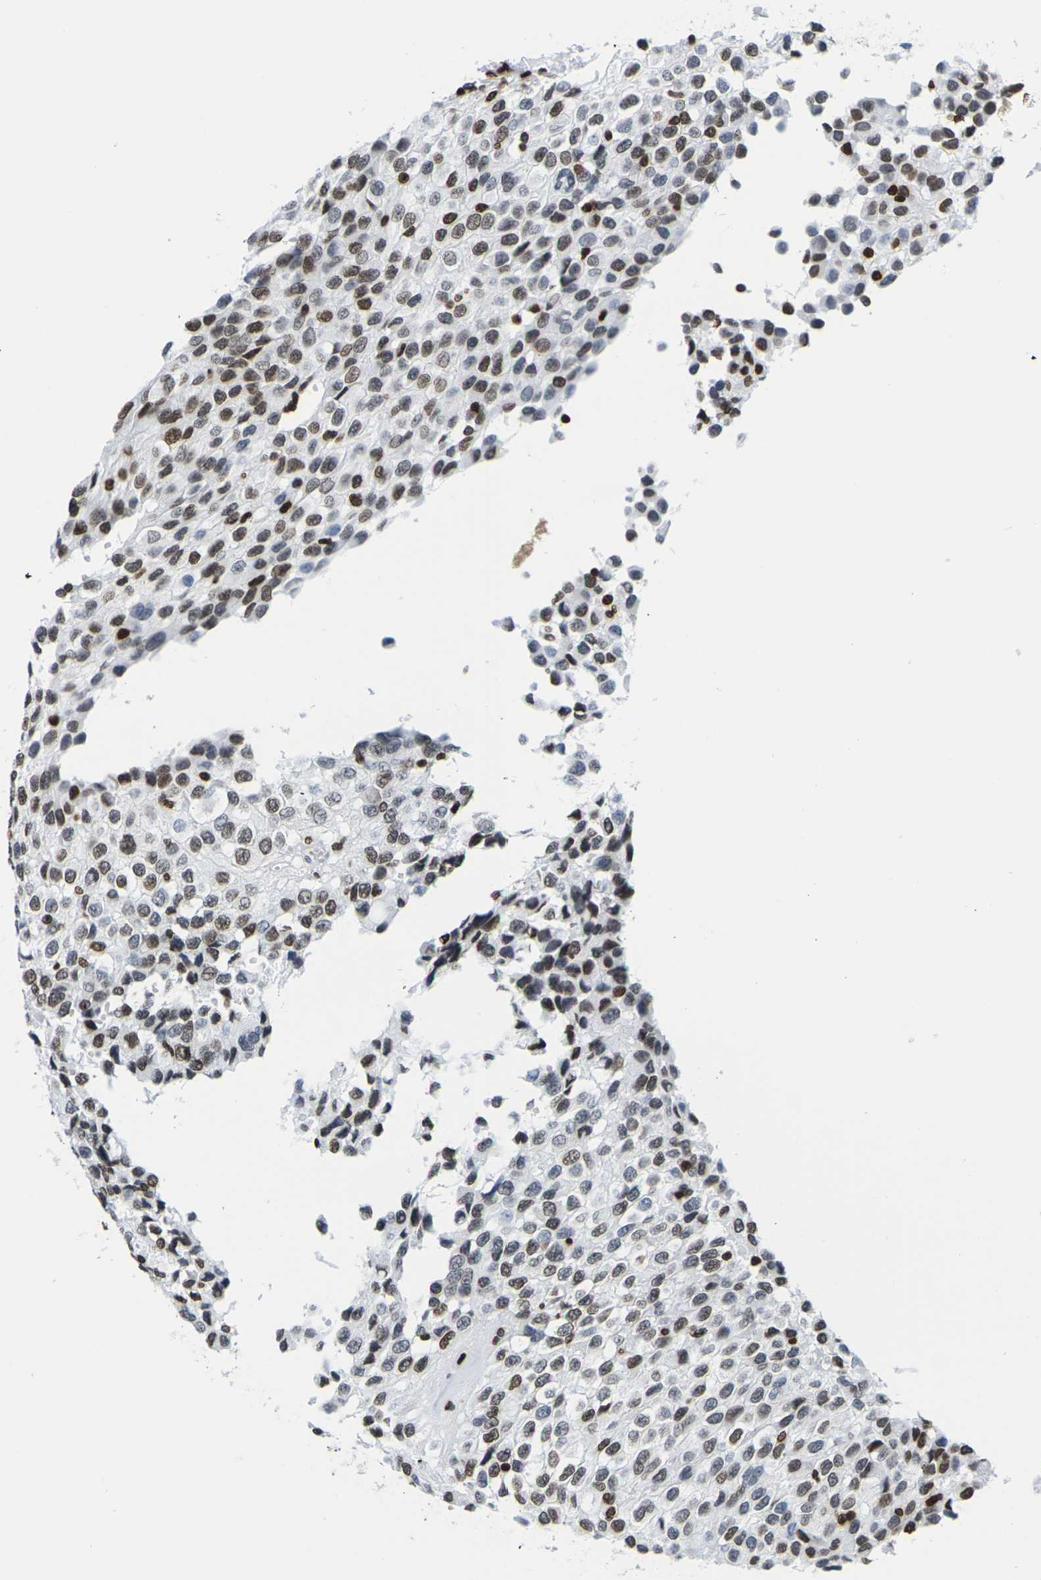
{"staining": {"intensity": "moderate", "quantity": "25%-75%", "location": "nuclear"}, "tissue": "glioma", "cell_type": "Tumor cells", "image_type": "cancer", "snomed": [{"axis": "morphology", "description": "Glioma, malignant, High grade"}, {"axis": "topography", "description": "Brain"}], "caption": "An immunohistochemistry (IHC) image of neoplastic tissue is shown. Protein staining in brown labels moderate nuclear positivity in glioma within tumor cells.", "gene": "H2AC21", "patient": {"sex": "male", "age": 32}}